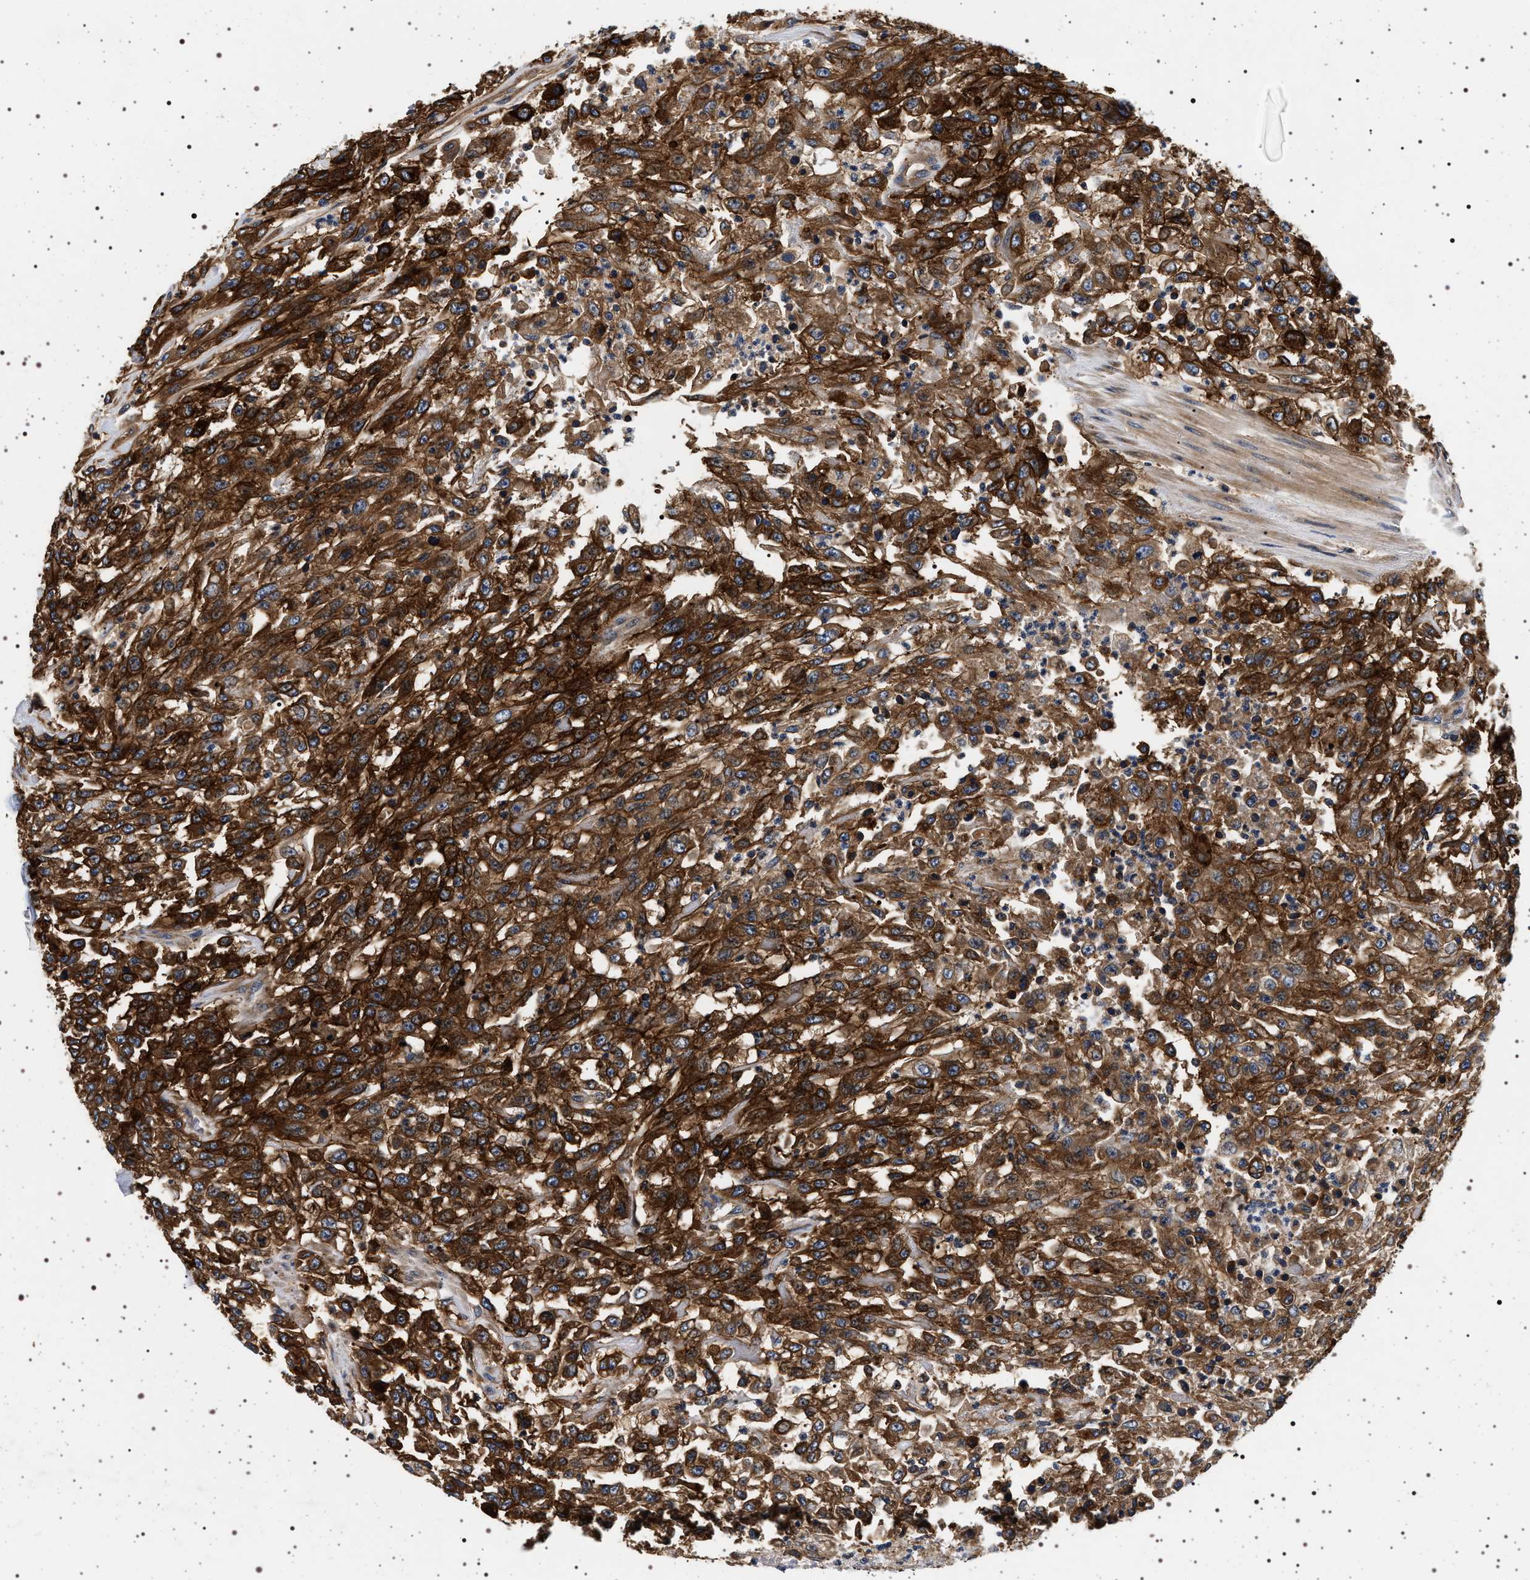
{"staining": {"intensity": "strong", "quantity": ">75%", "location": "cytoplasmic/membranous"}, "tissue": "urothelial cancer", "cell_type": "Tumor cells", "image_type": "cancer", "snomed": [{"axis": "morphology", "description": "Urothelial carcinoma, High grade"}, {"axis": "topography", "description": "Urinary bladder"}], "caption": "Immunohistochemistry (IHC) (DAB) staining of urothelial carcinoma (high-grade) shows strong cytoplasmic/membranous protein staining in about >75% of tumor cells.", "gene": "DCBLD2", "patient": {"sex": "male", "age": 46}}